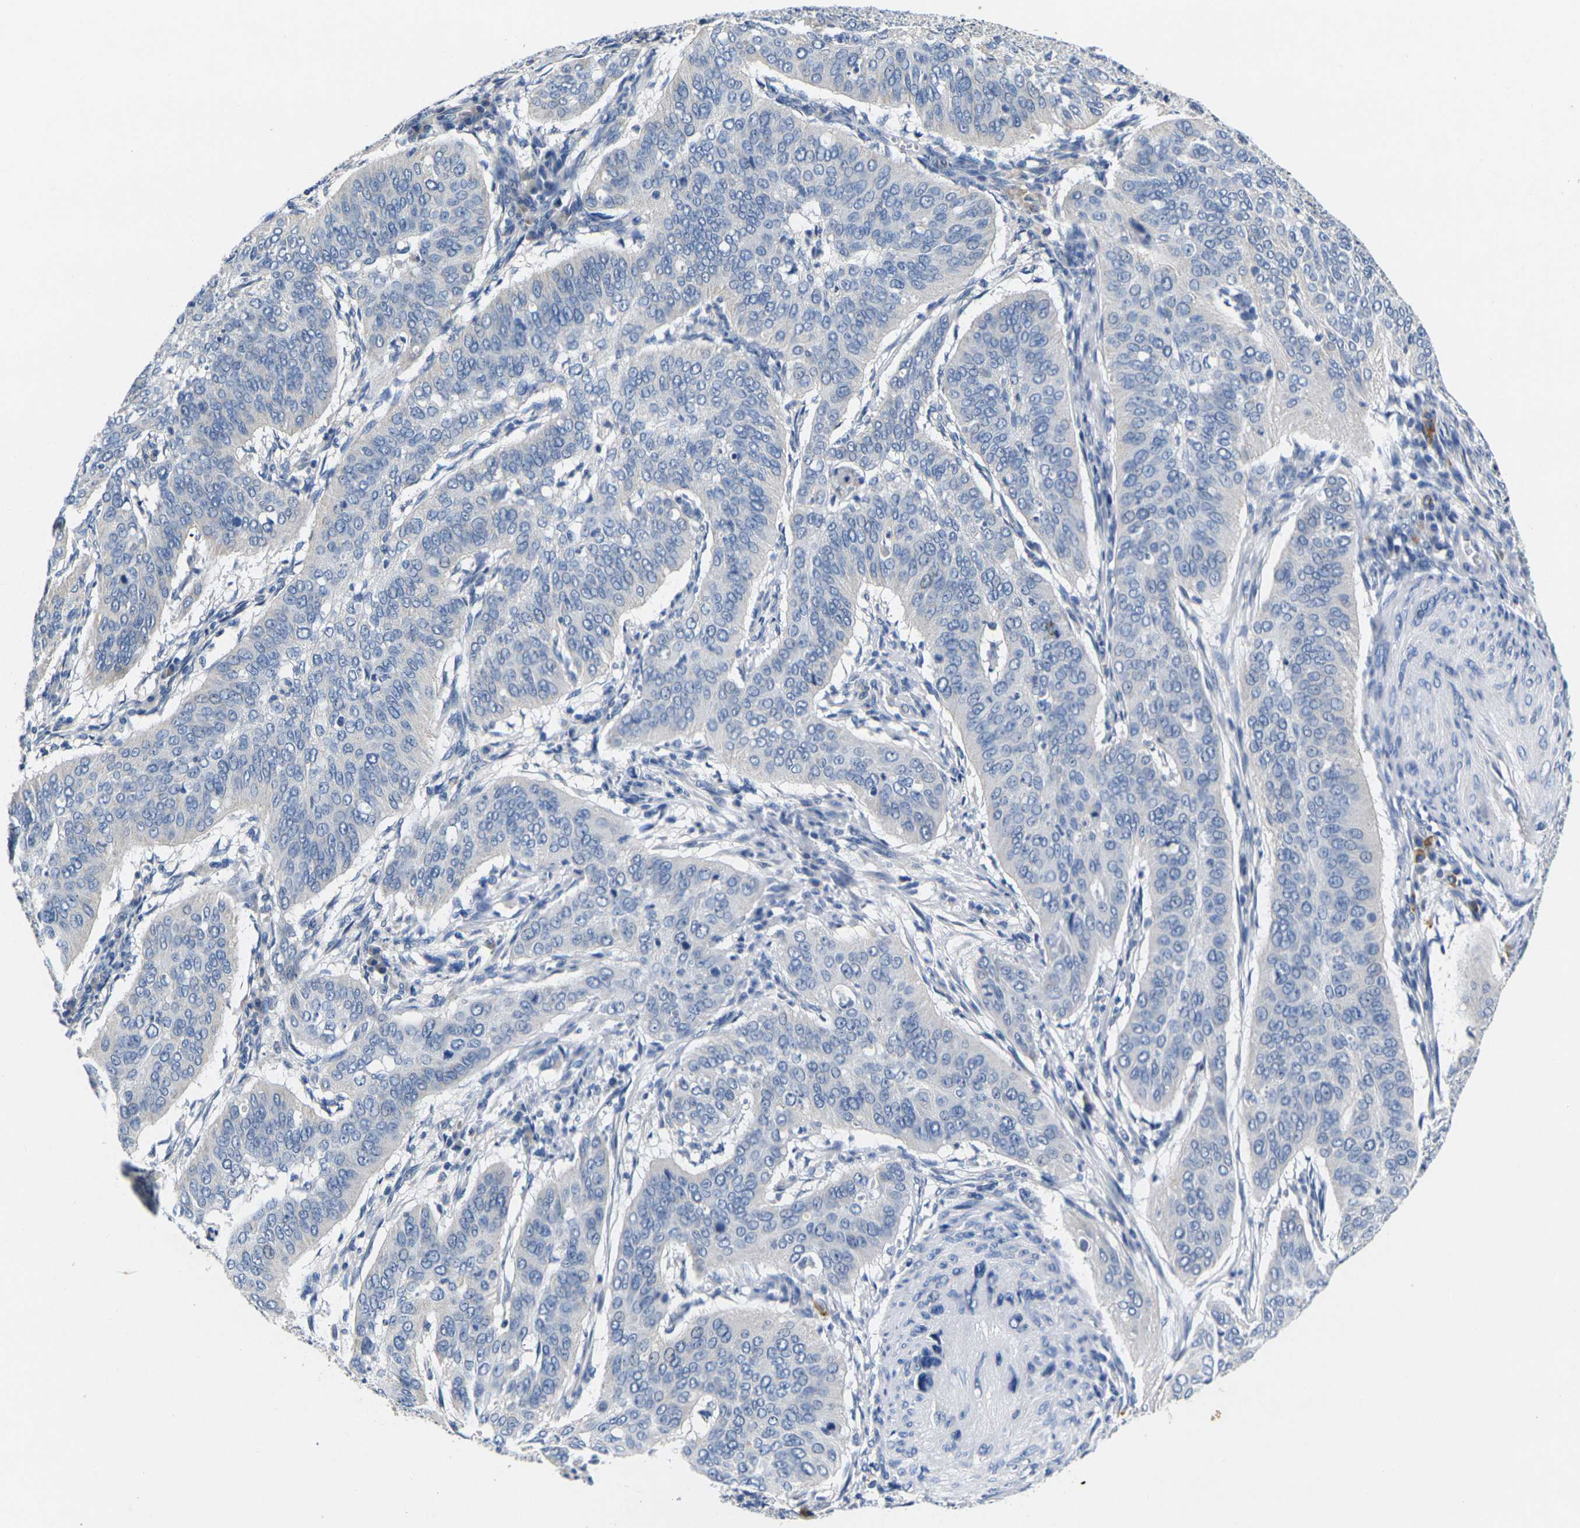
{"staining": {"intensity": "negative", "quantity": "none", "location": "none"}, "tissue": "cervical cancer", "cell_type": "Tumor cells", "image_type": "cancer", "snomed": [{"axis": "morphology", "description": "Normal tissue, NOS"}, {"axis": "morphology", "description": "Squamous cell carcinoma, NOS"}, {"axis": "topography", "description": "Cervix"}], "caption": "IHC of cervical cancer shows no staining in tumor cells. (DAB (3,3'-diaminobenzidine) immunohistochemistry (IHC) visualized using brightfield microscopy, high magnification).", "gene": "NOCT", "patient": {"sex": "female", "age": 39}}